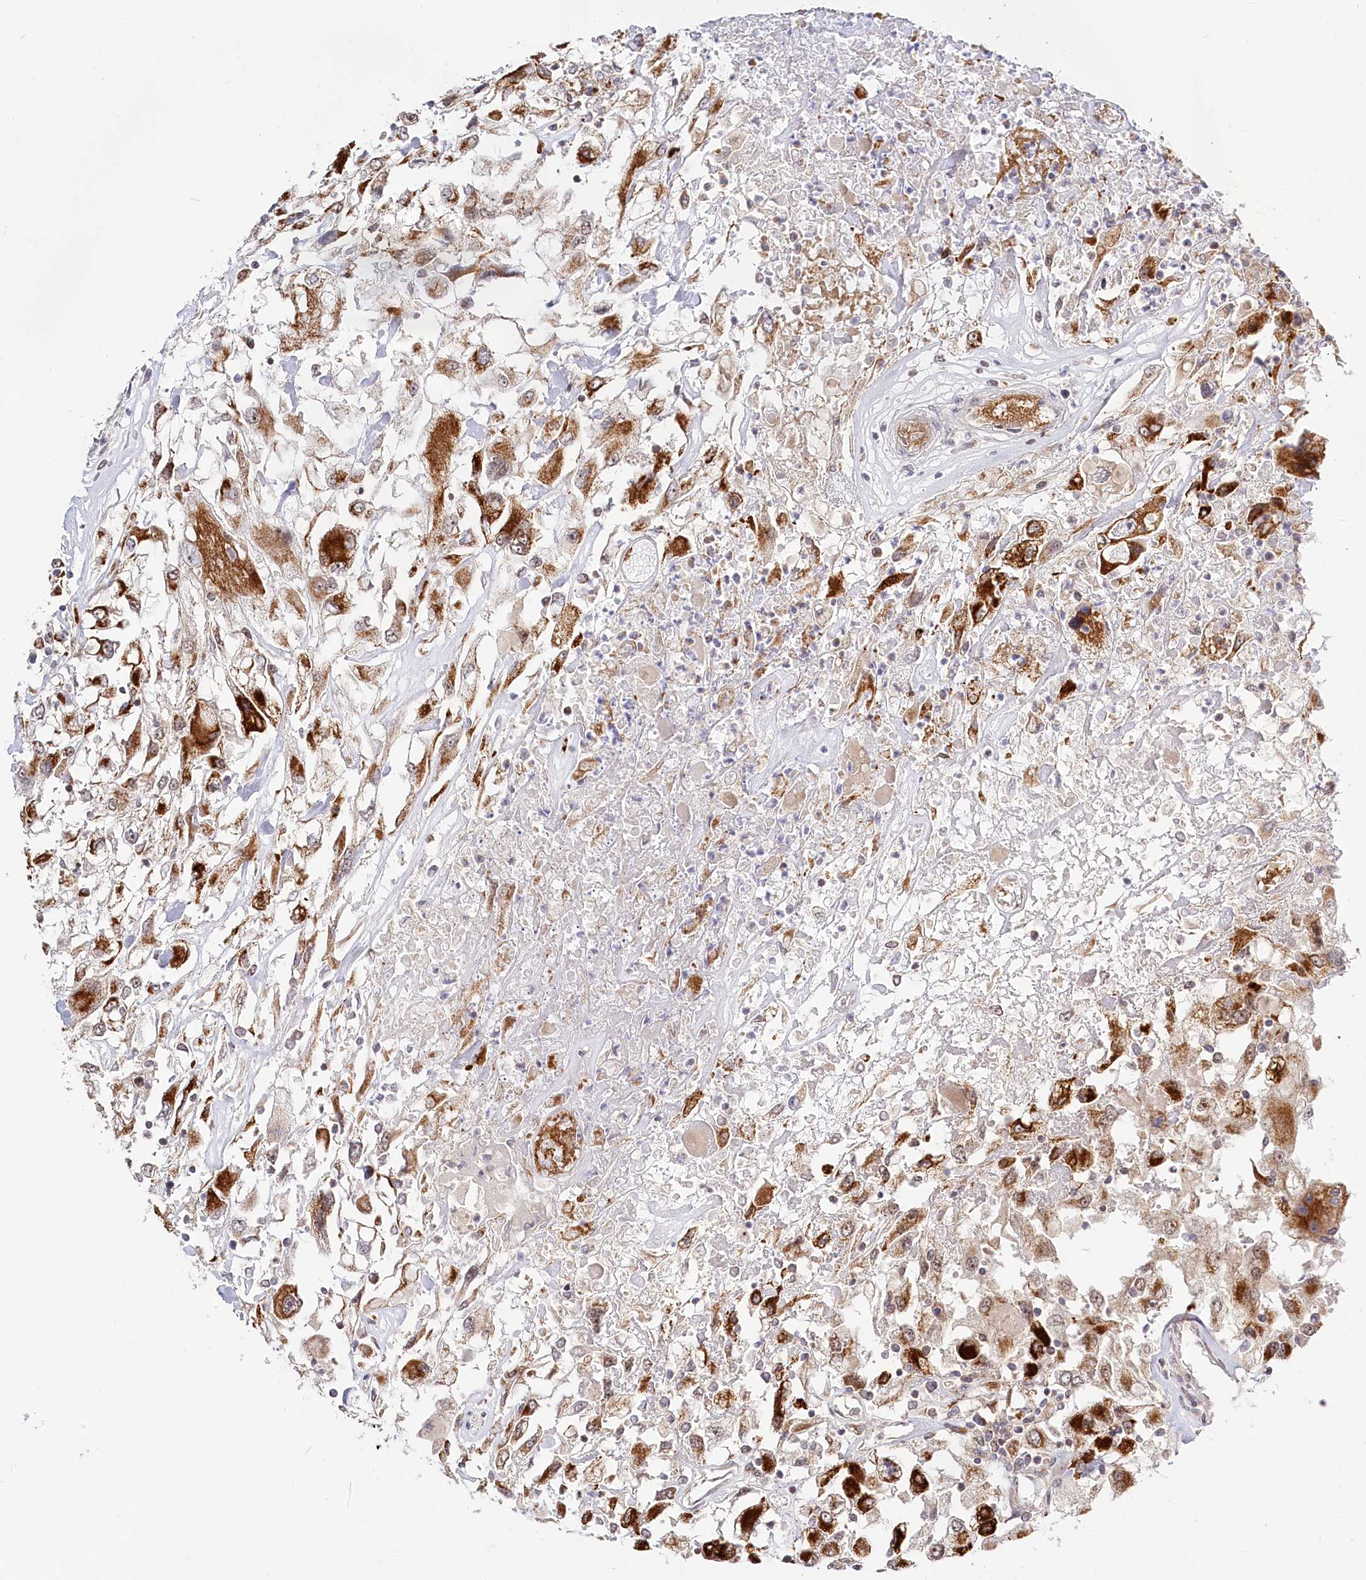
{"staining": {"intensity": "strong", "quantity": ">75%", "location": "cytoplasmic/membranous"}, "tissue": "renal cancer", "cell_type": "Tumor cells", "image_type": "cancer", "snomed": [{"axis": "morphology", "description": "Adenocarcinoma, NOS"}, {"axis": "topography", "description": "Kidney"}], "caption": "Protein expression analysis of human renal cancer reveals strong cytoplasmic/membranous staining in approximately >75% of tumor cells.", "gene": "RTN4IP1", "patient": {"sex": "female", "age": 52}}